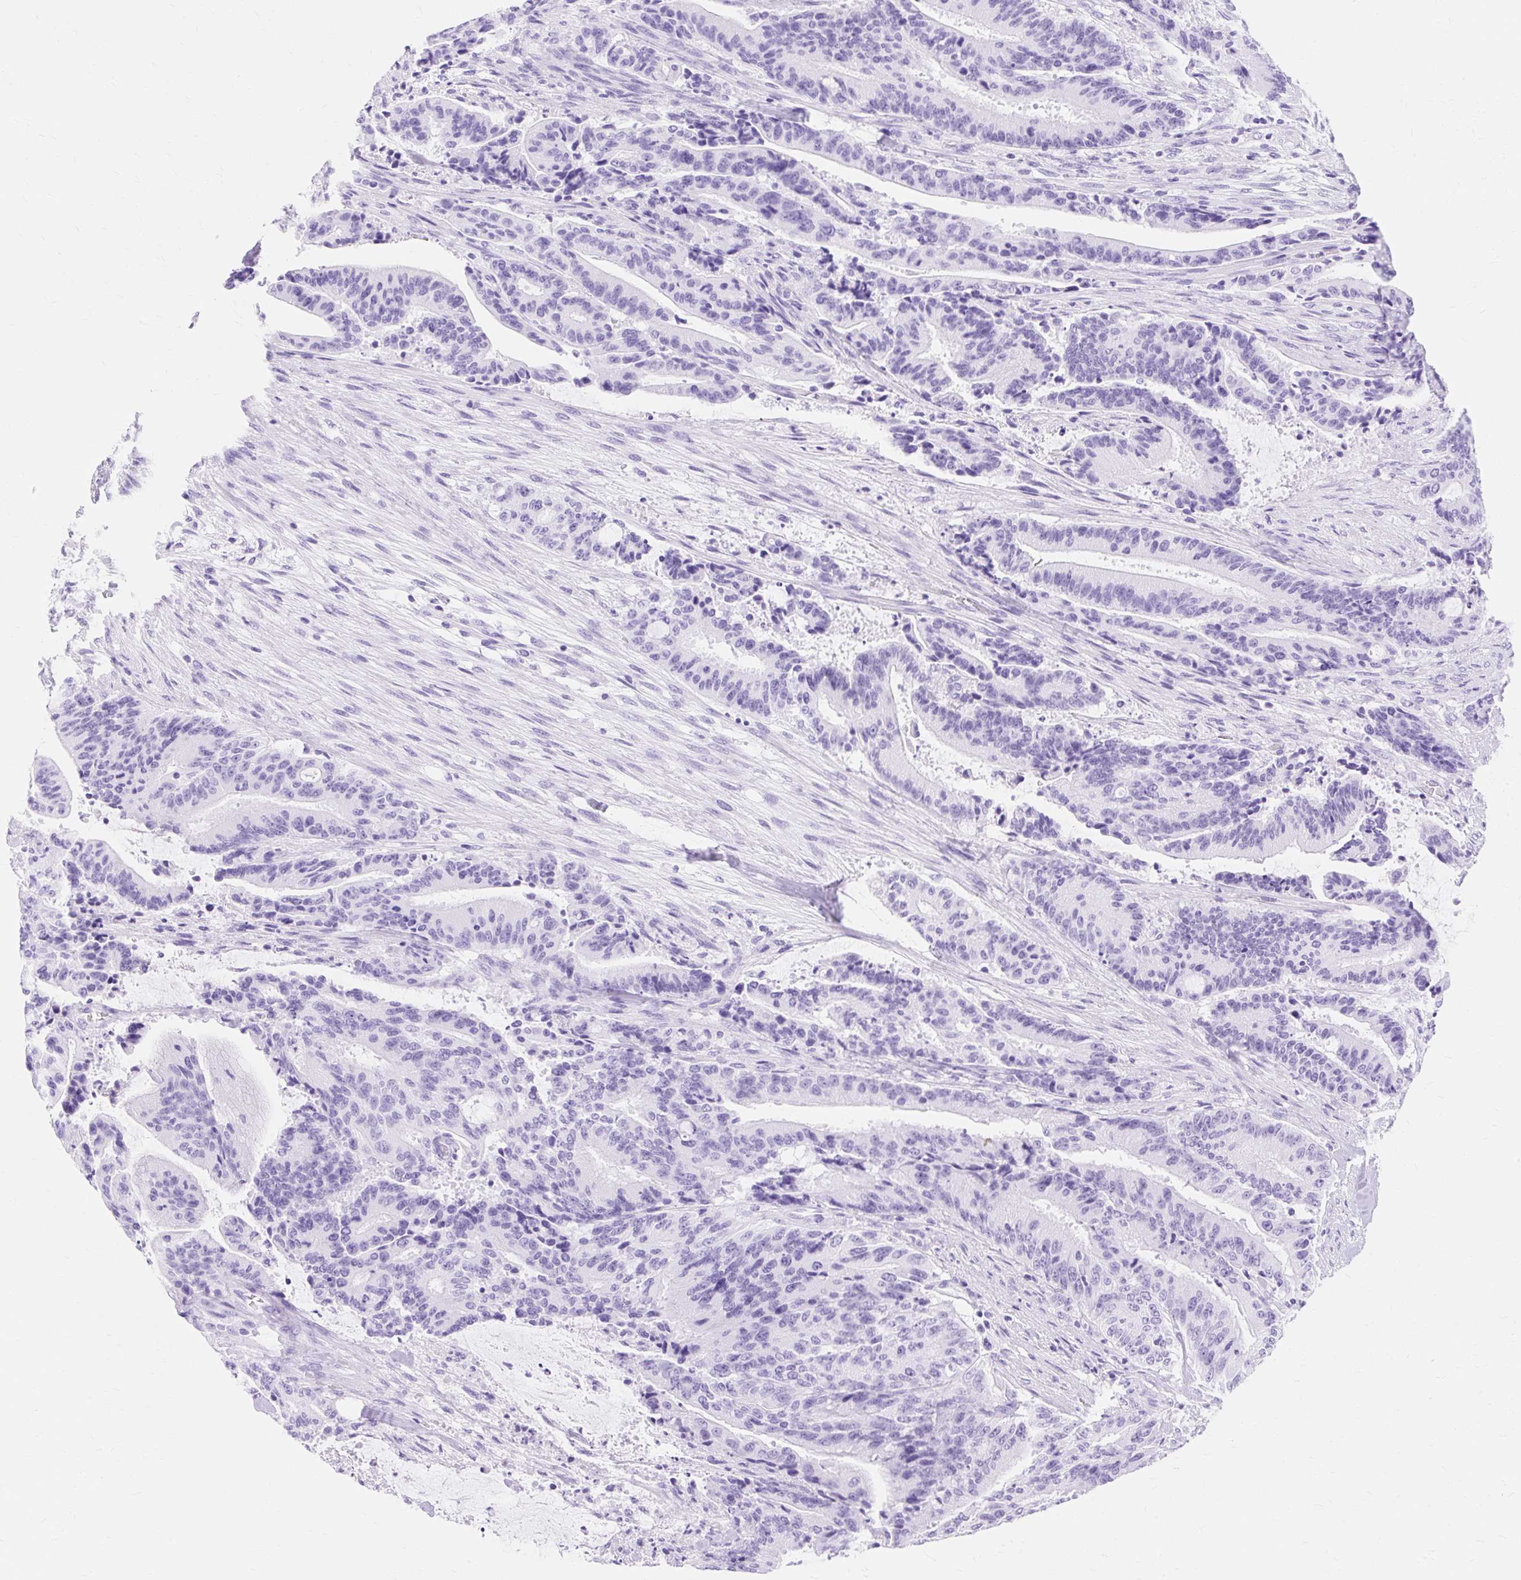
{"staining": {"intensity": "negative", "quantity": "none", "location": "none"}, "tissue": "liver cancer", "cell_type": "Tumor cells", "image_type": "cancer", "snomed": [{"axis": "morphology", "description": "Normal tissue, NOS"}, {"axis": "morphology", "description": "Cholangiocarcinoma"}, {"axis": "topography", "description": "Liver"}, {"axis": "topography", "description": "Peripheral nerve tissue"}], "caption": "Liver cancer was stained to show a protein in brown. There is no significant expression in tumor cells.", "gene": "MBP", "patient": {"sex": "female", "age": 73}}